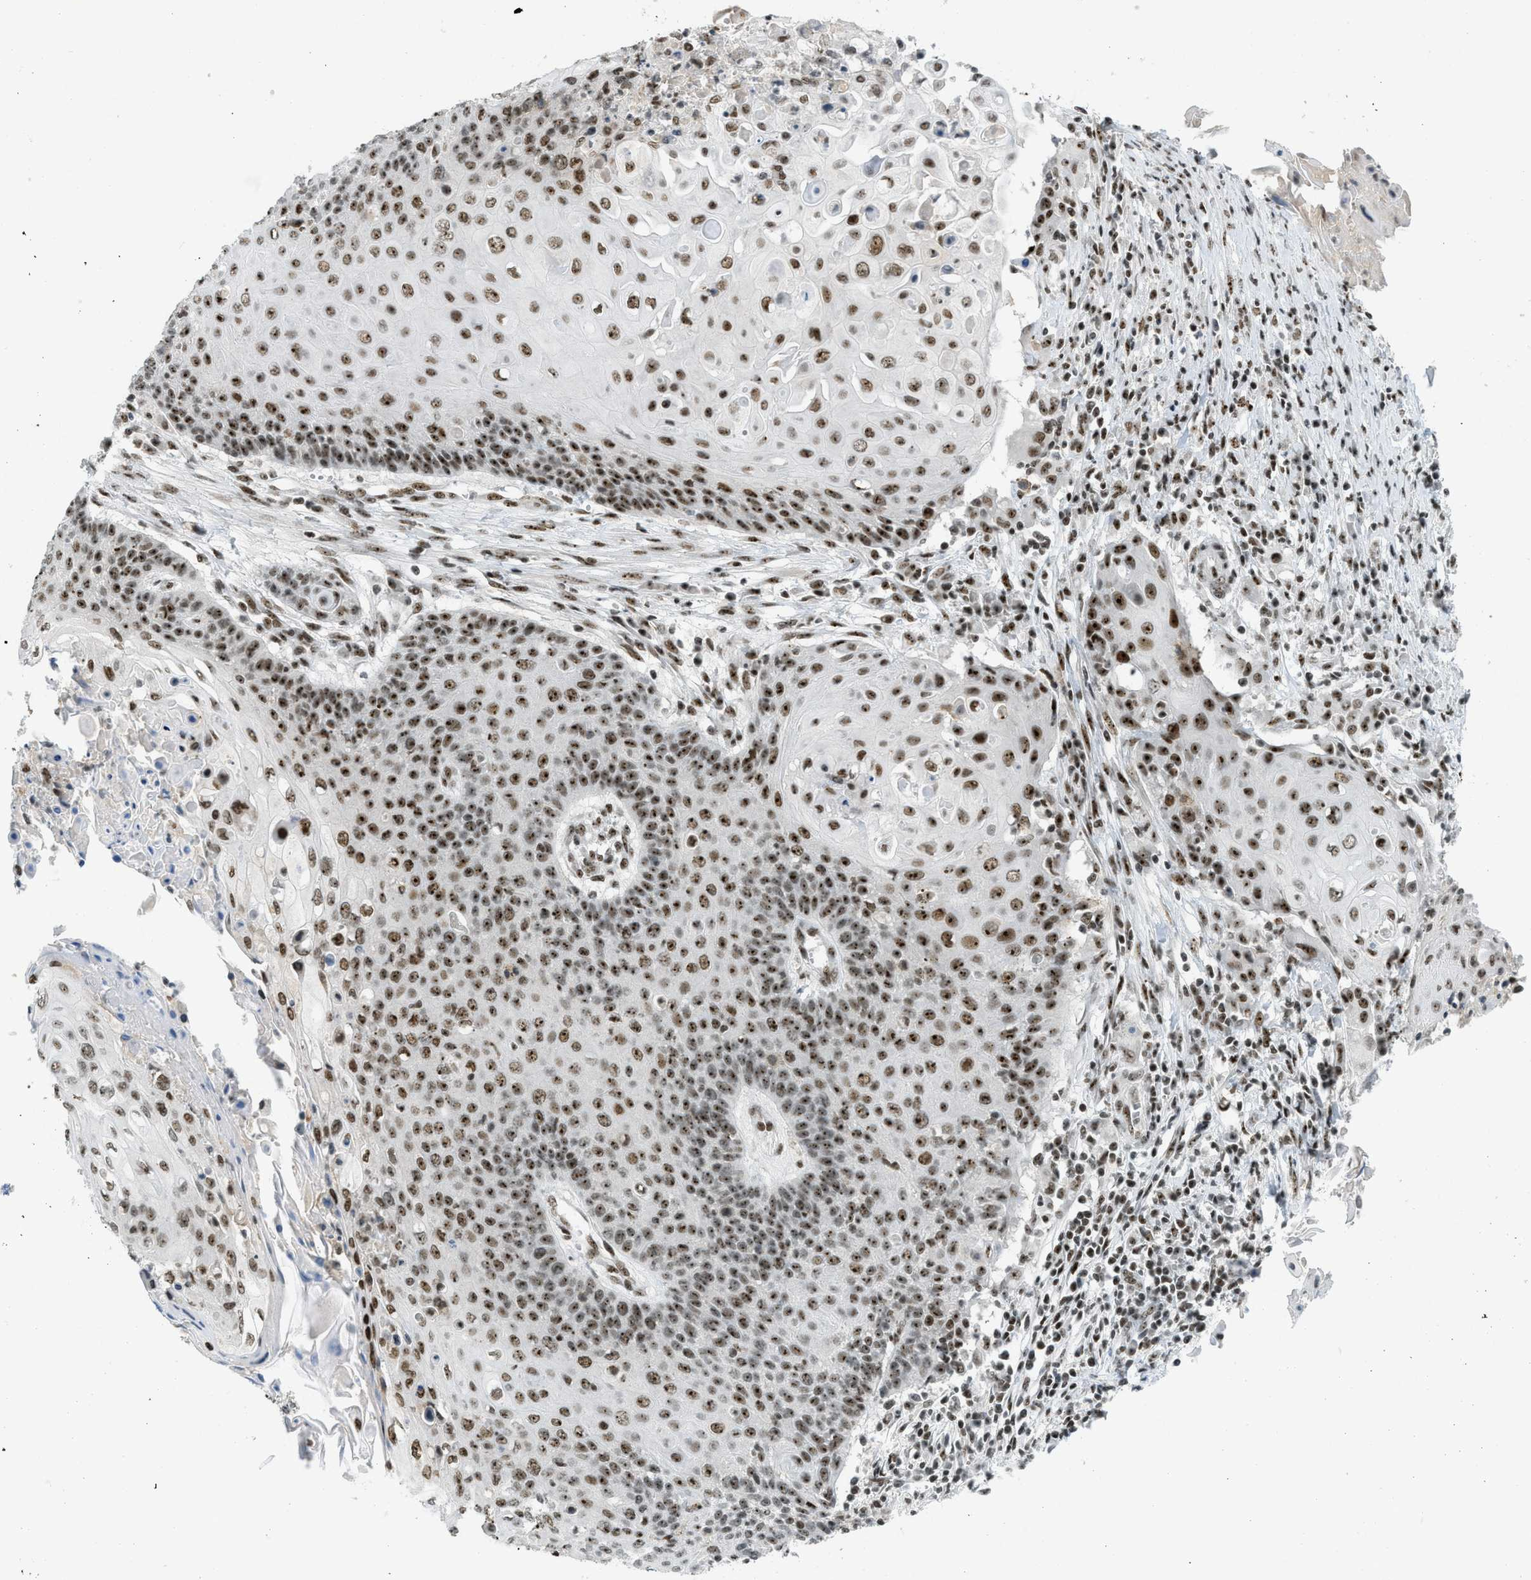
{"staining": {"intensity": "moderate", "quantity": ">75%", "location": "nuclear"}, "tissue": "cervical cancer", "cell_type": "Tumor cells", "image_type": "cancer", "snomed": [{"axis": "morphology", "description": "Squamous cell carcinoma, NOS"}, {"axis": "topography", "description": "Cervix"}], "caption": "Cervical cancer stained for a protein displays moderate nuclear positivity in tumor cells. The protein of interest is shown in brown color, while the nuclei are stained blue.", "gene": "URB1", "patient": {"sex": "female", "age": 39}}